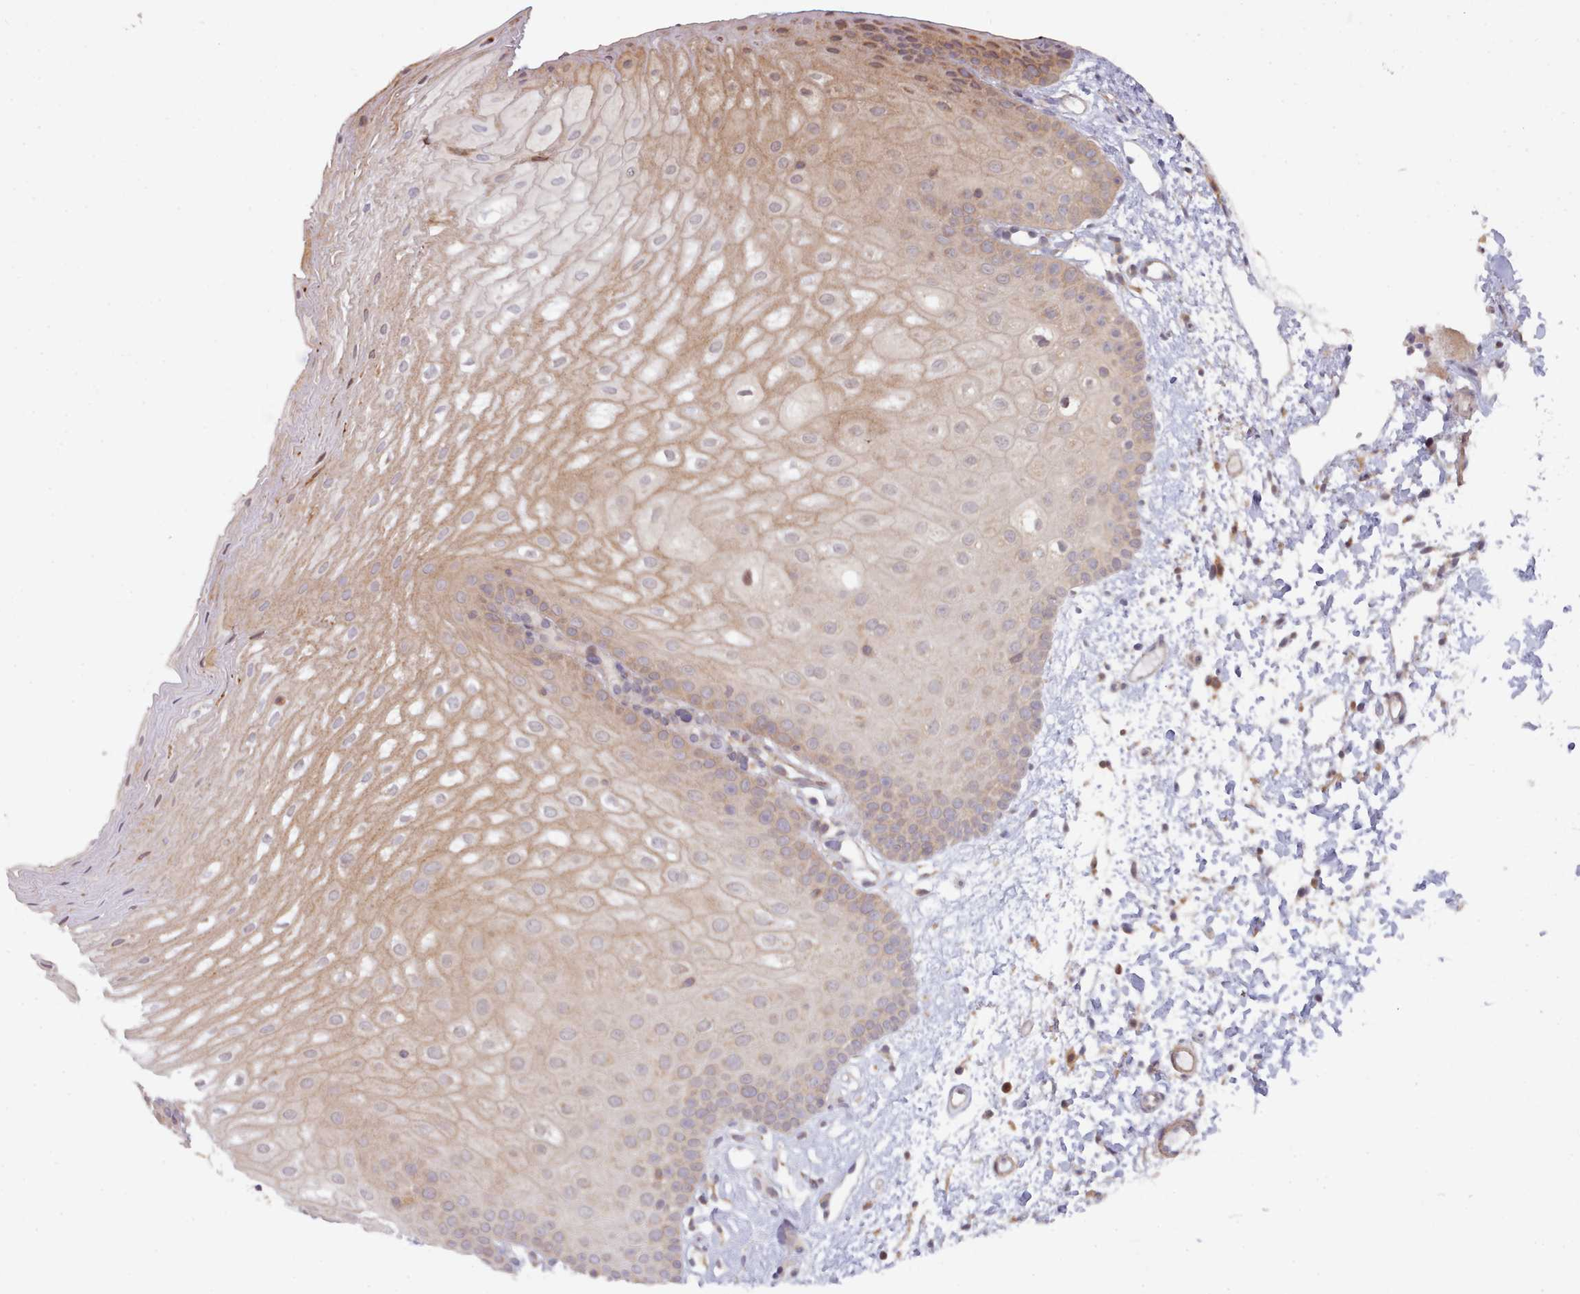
{"staining": {"intensity": "moderate", "quantity": ">75%", "location": "cytoplasmic/membranous"}, "tissue": "oral mucosa", "cell_type": "Squamous epithelial cells", "image_type": "normal", "snomed": [{"axis": "morphology", "description": "Normal tissue, NOS"}, {"axis": "topography", "description": "Oral tissue"}], "caption": "Immunohistochemistry (IHC) histopathology image of normal human oral mucosa stained for a protein (brown), which reveals medium levels of moderate cytoplasmic/membranous expression in about >75% of squamous epithelial cells.", "gene": "TRIM26", "patient": {"sex": "female", "age": 67}}